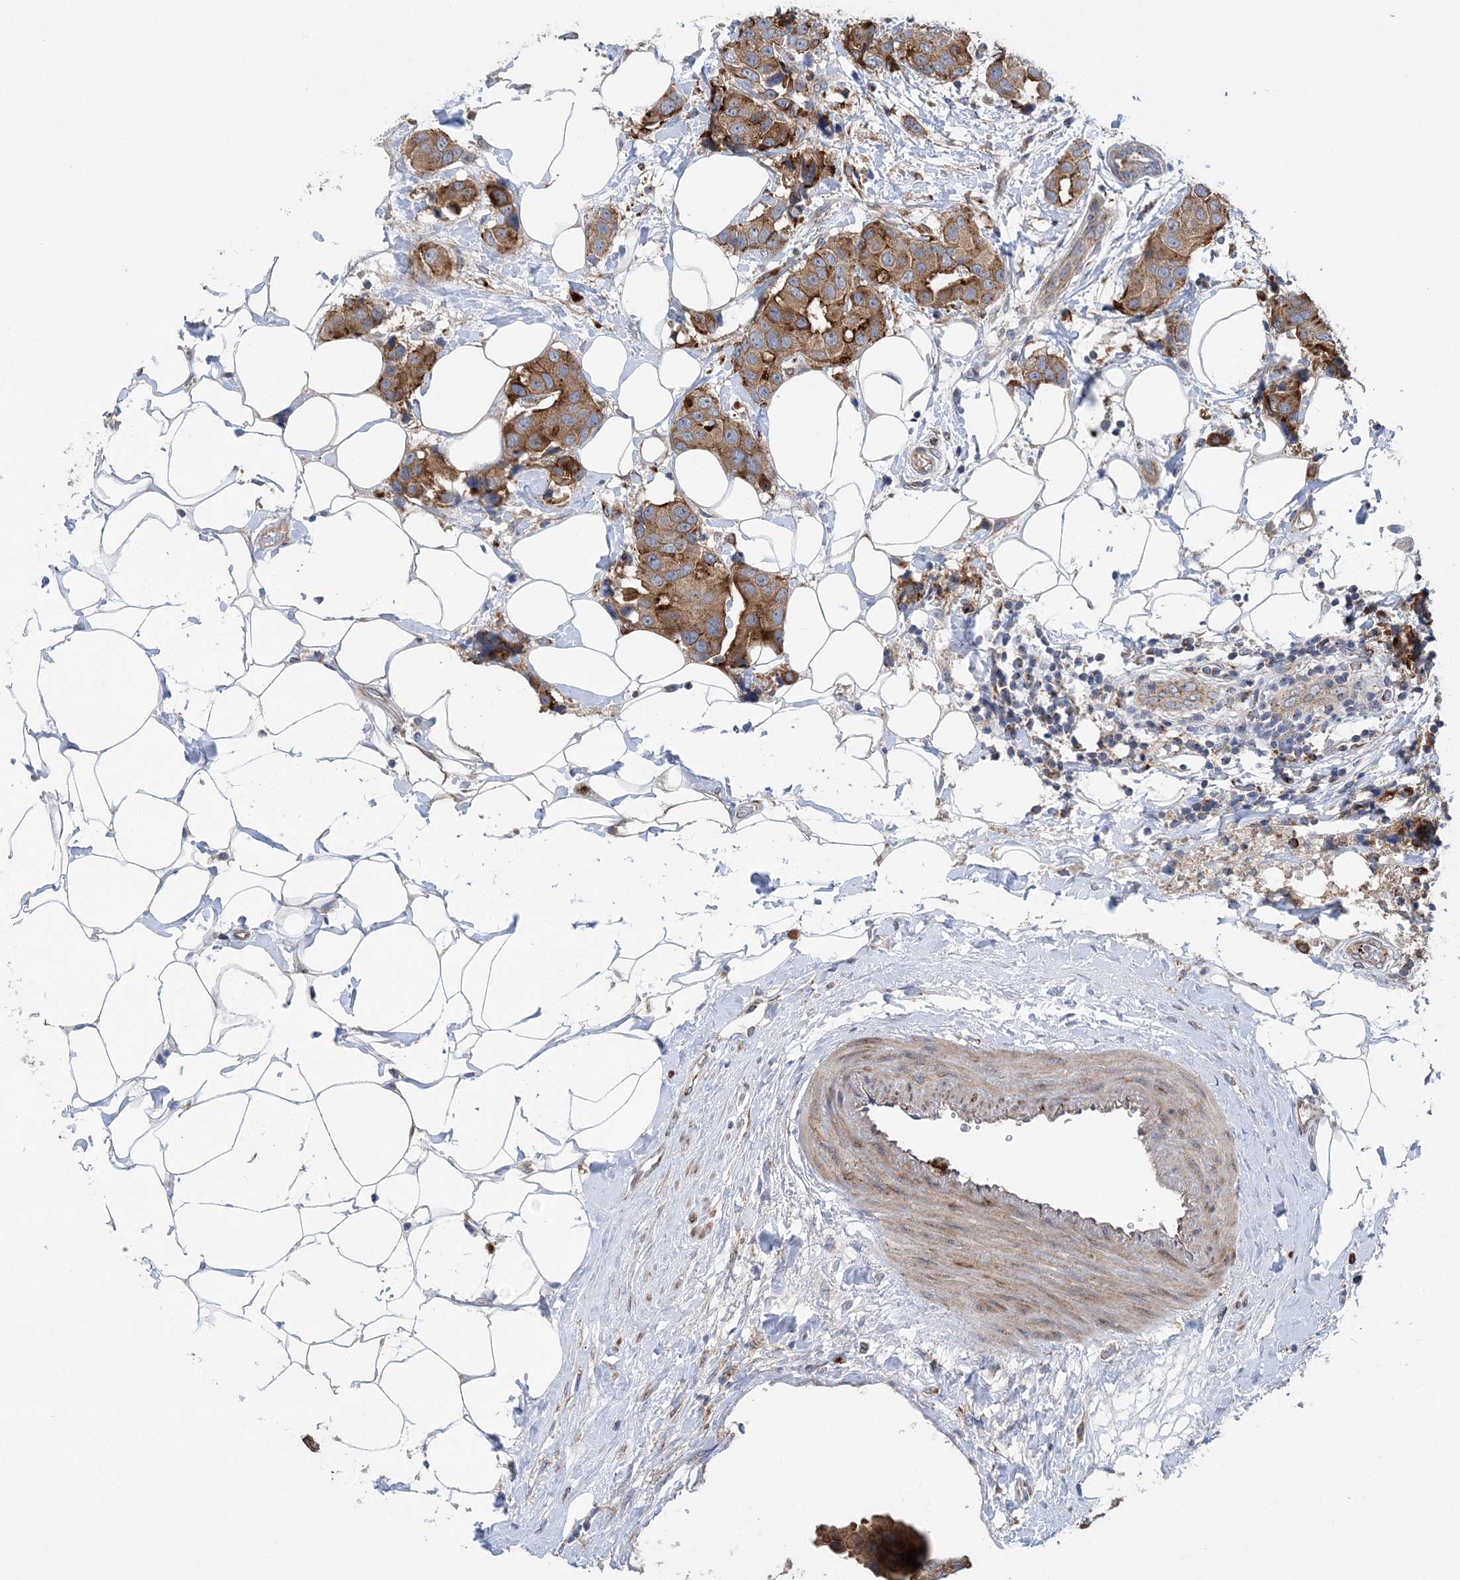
{"staining": {"intensity": "moderate", "quantity": ">75%", "location": "cytoplasmic/membranous"}, "tissue": "breast cancer", "cell_type": "Tumor cells", "image_type": "cancer", "snomed": [{"axis": "morphology", "description": "Normal tissue, NOS"}, {"axis": "morphology", "description": "Duct carcinoma"}, {"axis": "topography", "description": "Breast"}], "caption": "Human breast cancer stained for a protein (brown) displays moderate cytoplasmic/membranous positive positivity in approximately >75% of tumor cells.", "gene": "PTTG1IP", "patient": {"sex": "female", "age": 39}}